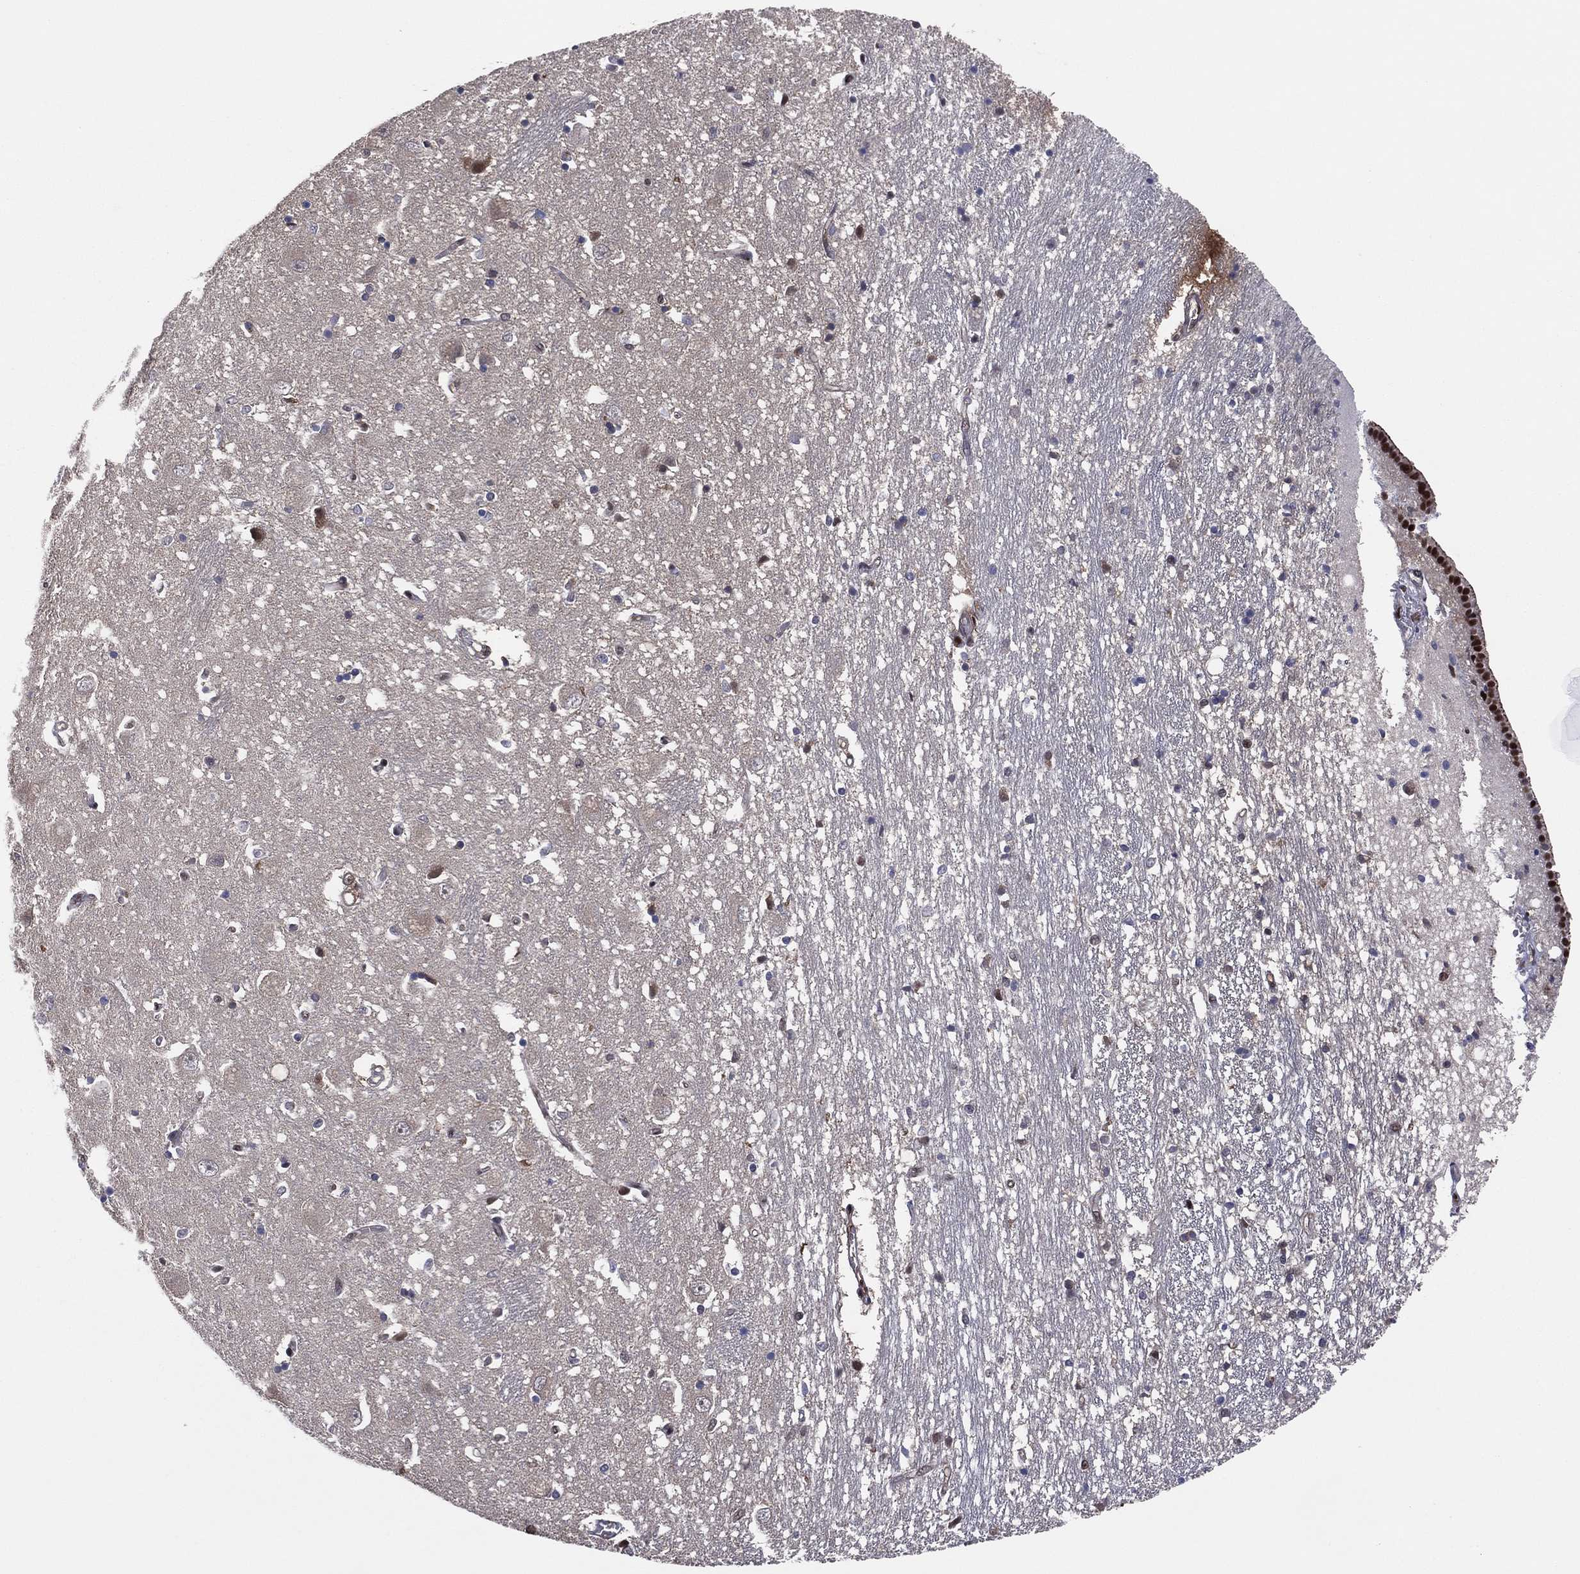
{"staining": {"intensity": "strong", "quantity": "<25%", "location": "nuclear"}, "tissue": "caudate", "cell_type": "Glial cells", "image_type": "normal", "snomed": [{"axis": "morphology", "description": "Normal tissue, NOS"}, {"axis": "topography", "description": "Lateral ventricle wall"}], "caption": "Human caudate stained for a protein (brown) reveals strong nuclear positive positivity in approximately <25% of glial cells.", "gene": "PSMA1", "patient": {"sex": "male", "age": 54}}